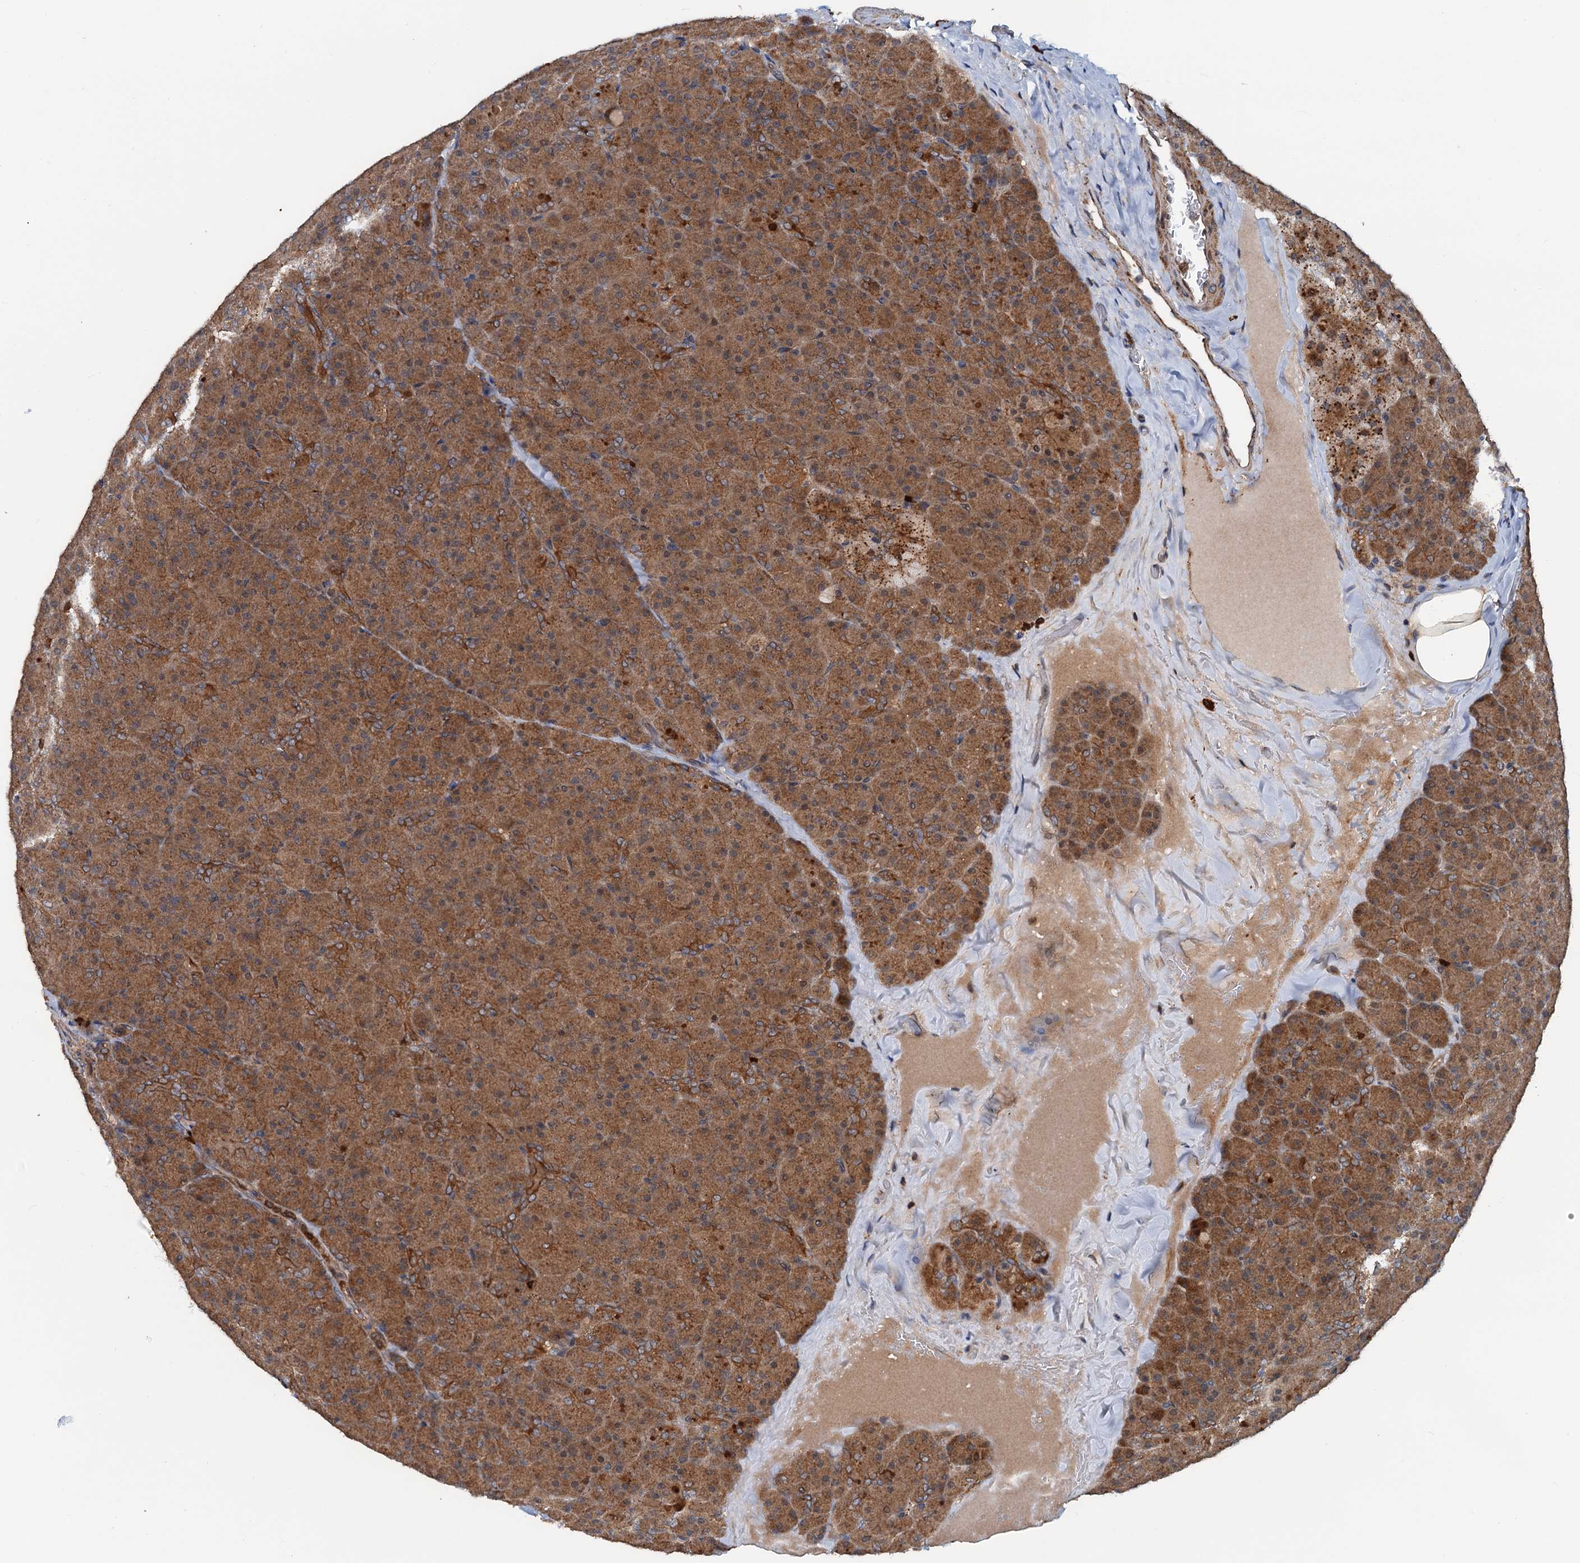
{"staining": {"intensity": "moderate", "quantity": ">75%", "location": "cytoplasmic/membranous"}, "tissue": "pancreas", "cell_type": "Exocrine glandular cells", "image_type": "normal", "snomed": [{"axis": "morphology", "description": "Normal tissue, NOS"}, {"axis": "topography", "description": "Pancreas"}], "caption": "Moderate cytoplasmic/membranous staining for a protein is appreciated in approximately >75% of exocrine glandular cells of normal pancreas using immunohistochemistry (IHC).", "gene": "AAGAB", "patient": {"sex": "male", "age": 36}}